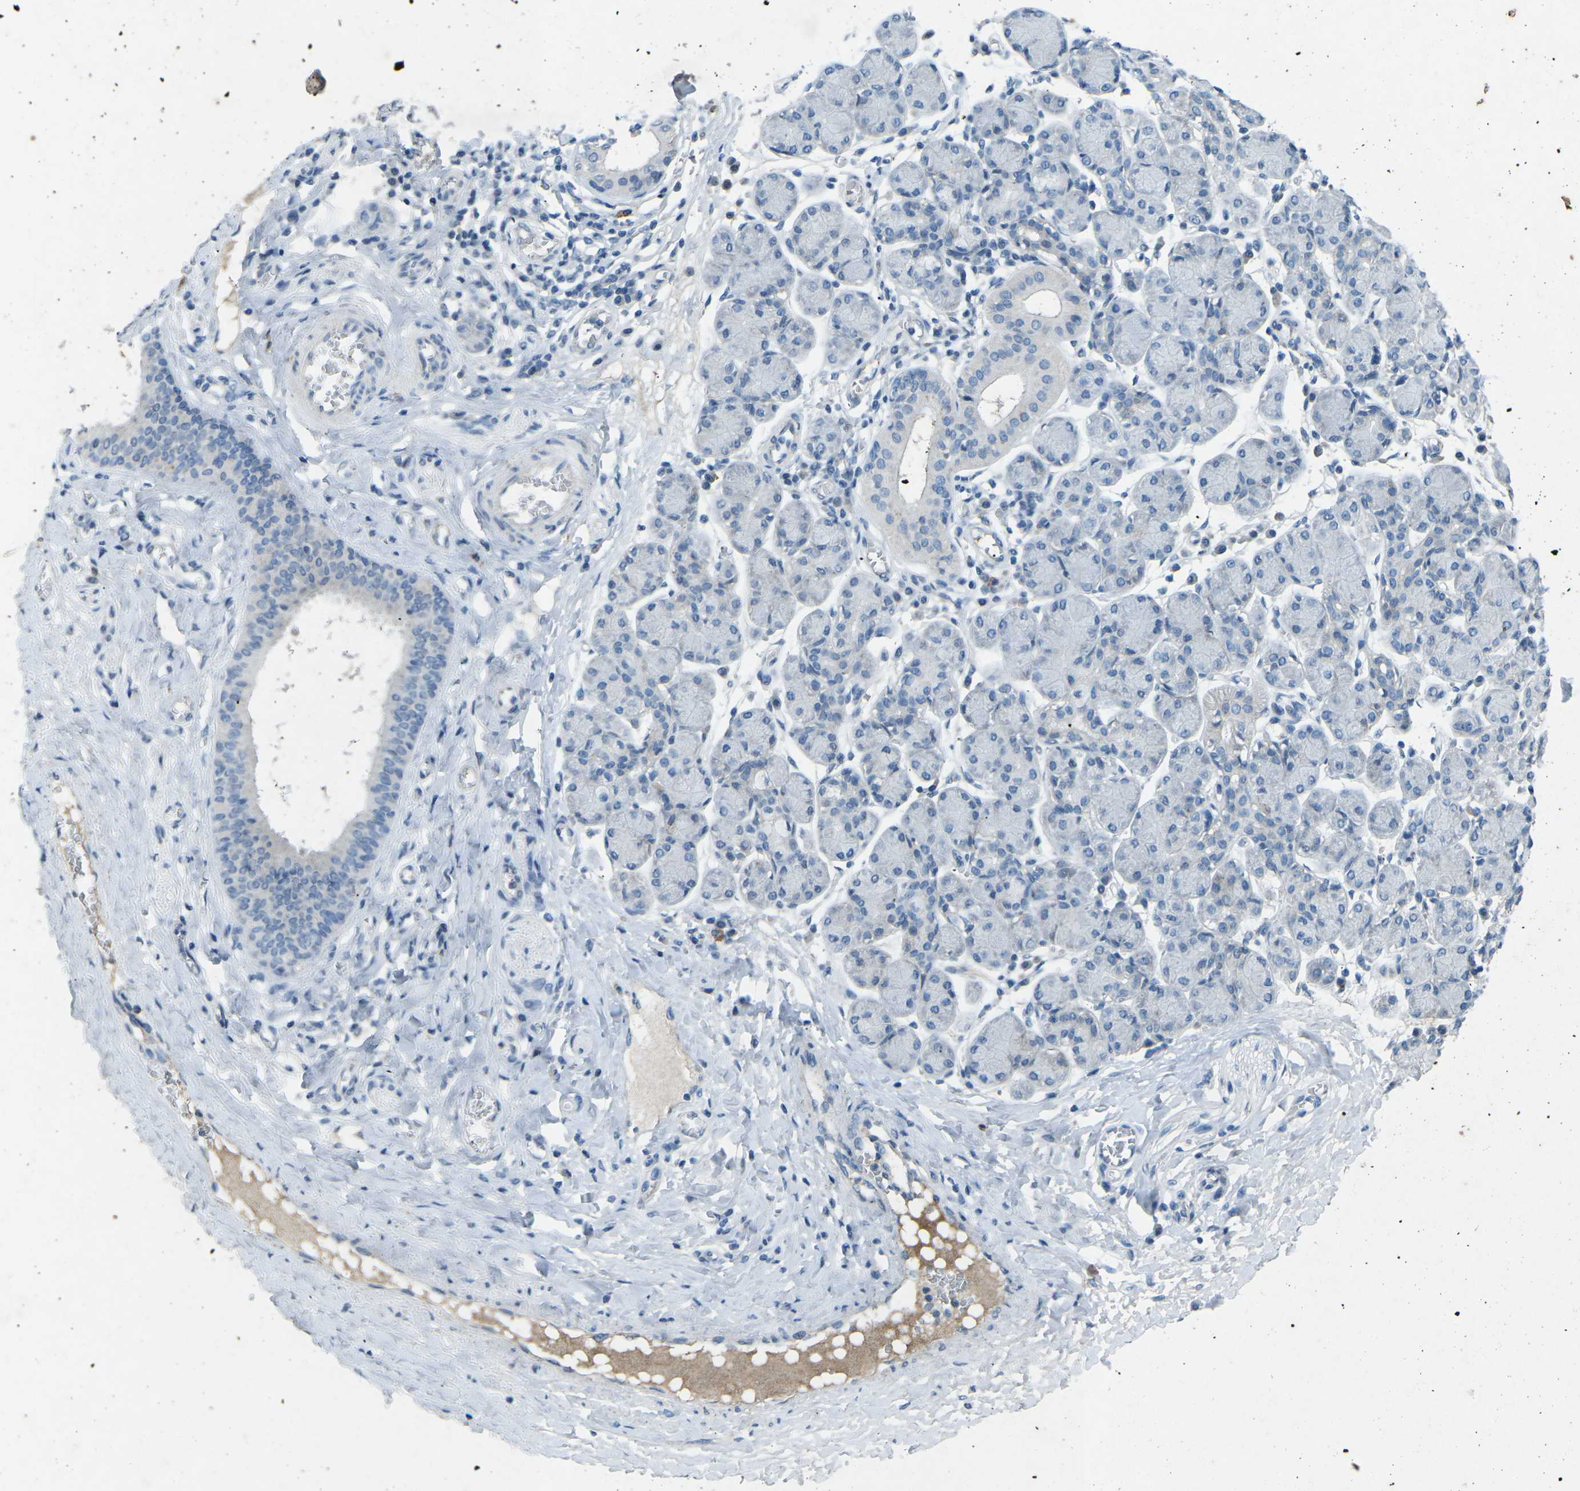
{"staining": {"intensity": "weak", "quantity": "<25%", "location": "cytoplasmic/membranous"}, "tissue": "salivary gland", "cell_type": "Glandular cells", "image_type": "normal", "snomed": [{"axis": "morphology", "description": "Normal tissue, NOS"}, {"axis": "morphology", "description": "Inflammation, NOS"}, {"axis": "topography", "description": "Lymph node"}, {"axis": "topography", "description": "Salivary gland"}], "caption": "Glandular cells show no significant positivity in unremarkable salivary gland. (Brightfield microscopy of DAB immunohistochemistry at high magnification).", "gene": "A1BG", "patient": {"sex": "male", "age": 3}}